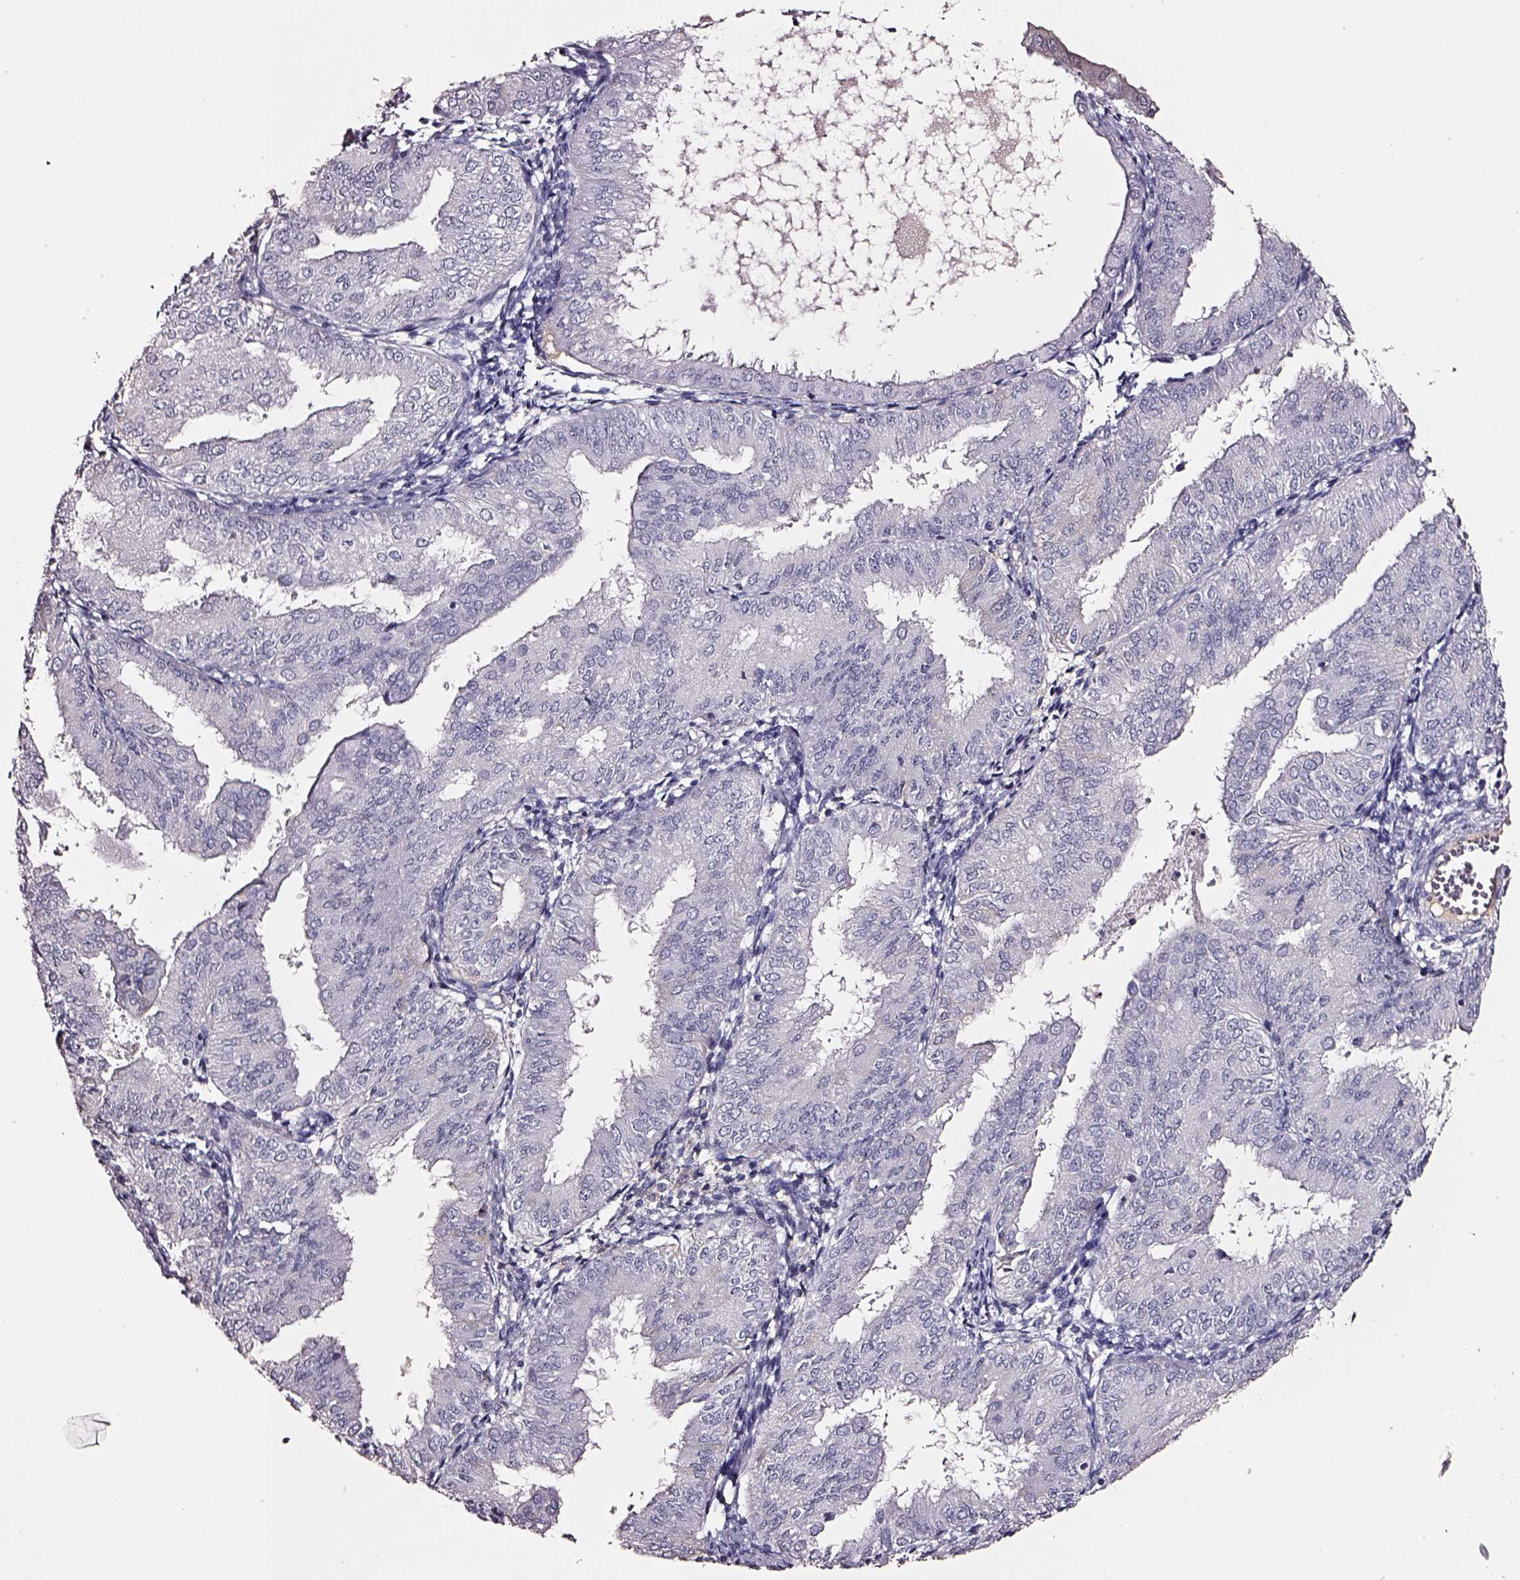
{"staining": {"intensity": "negative", "quantity": "none", "location": "none"}, "tissue": "endometrial cancer", "cell_type": "Tumor cells", "image_type": "cancer", "snomed": [{"axis": "morphology", "description": "Adenocarcinoma, NOS"}, {"axis": "topography", "description": "Endometrium"}], "caption": "Immunohistochemistry (IHC) micrograph of human endometrial cancer stained for a protein (brown), which exhibits no positivity in tumor cells.", "gene": "SMIM17", "patient": {"sex": "female", "age": 53}}